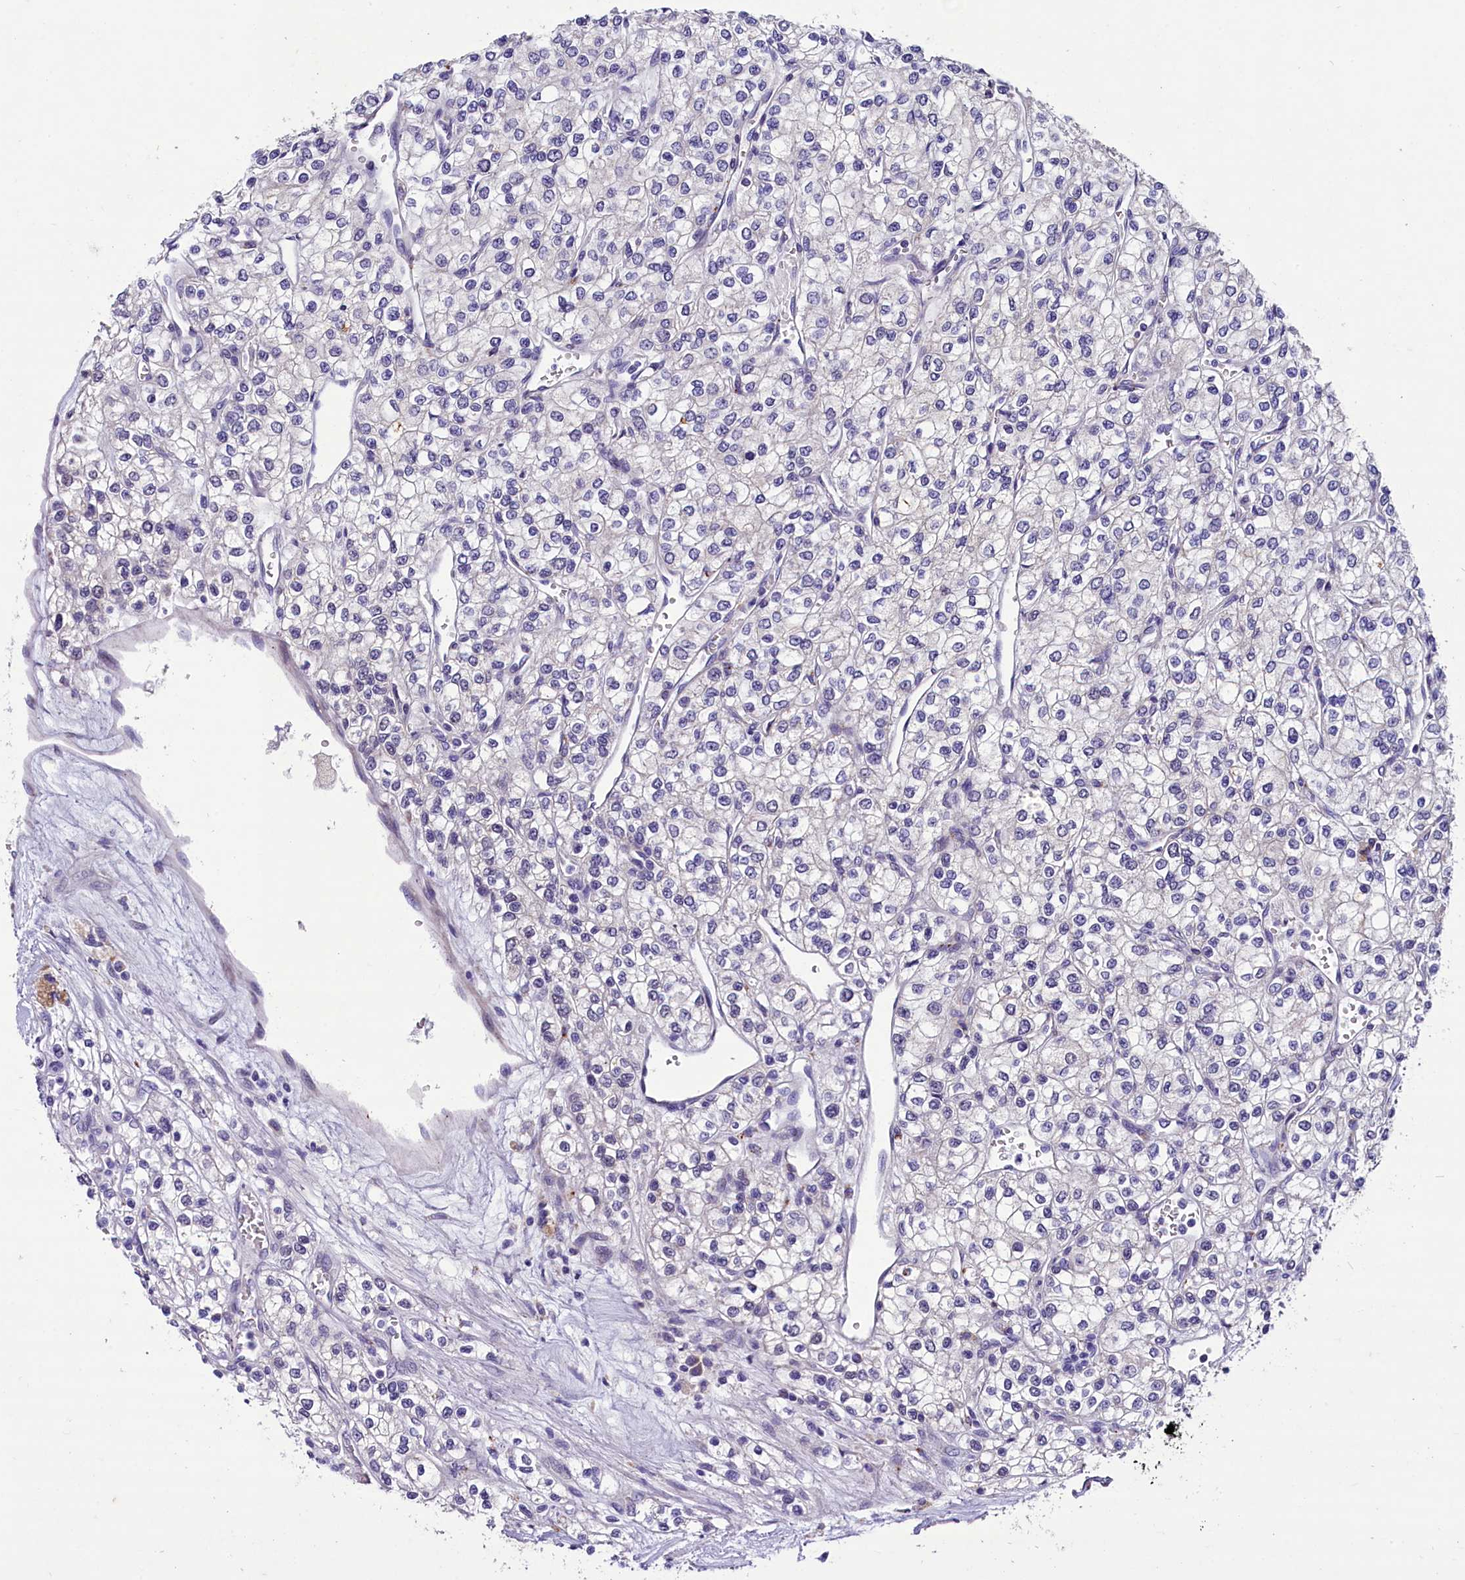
{"staining": {"intensity": "negative", "quantity": "none", "location": "none"}, "tissue": "renal cancer", "cell_type": "Tumor cells", "image_type": "cancer", "snomed": [{"axis": "morphology", "description": "Adenocarcinoma, NOS"}, {"axis": "topography", "description": "Kidney"}], "caption": "IHC of human adenocarcinoma (renal) reveals no positivity in tumor cells.", "gene": "SCD5", "patient": {"sex": "male", "age": 80}}